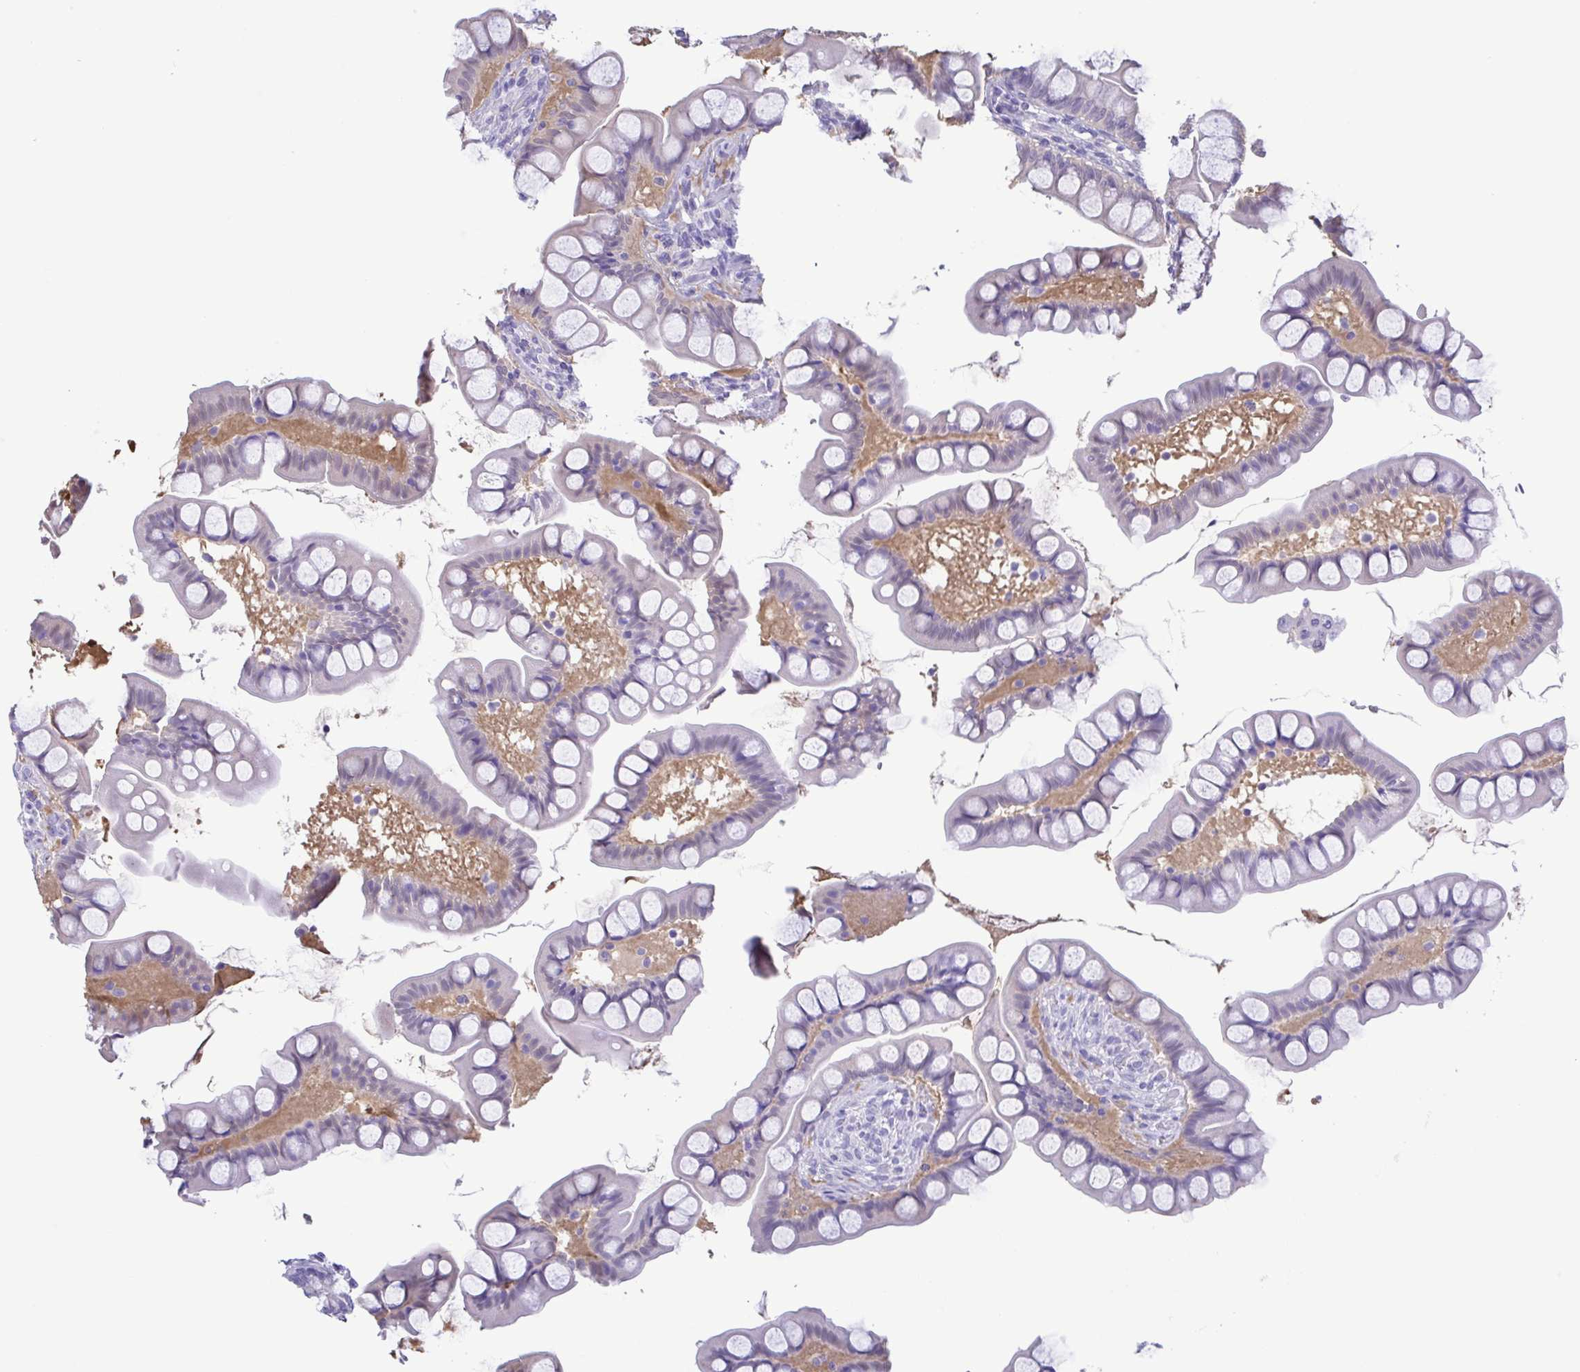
{"staining": {"intensity": "weak", "quantity": "<25%", "location": "cytoplasmic/membranous"}, "tissue": "small intestine", "cell_type": "Glandular cells", "image_type": "normal", "snomed": [{"axis": "morphology", "description": "Normal tissue, NOS"}, {"axis": "topography", "description": "Small intestine"}], "caption": "There is no significant staining in glandular cells of small intestine. (DAB (3,3'-diaminobenzidine) immunohistochemistry (IHC) visualized using brightfield microscopy, high magnification).", "gene": "LDHC", "patient": {"sex": "male", "age": 70}}